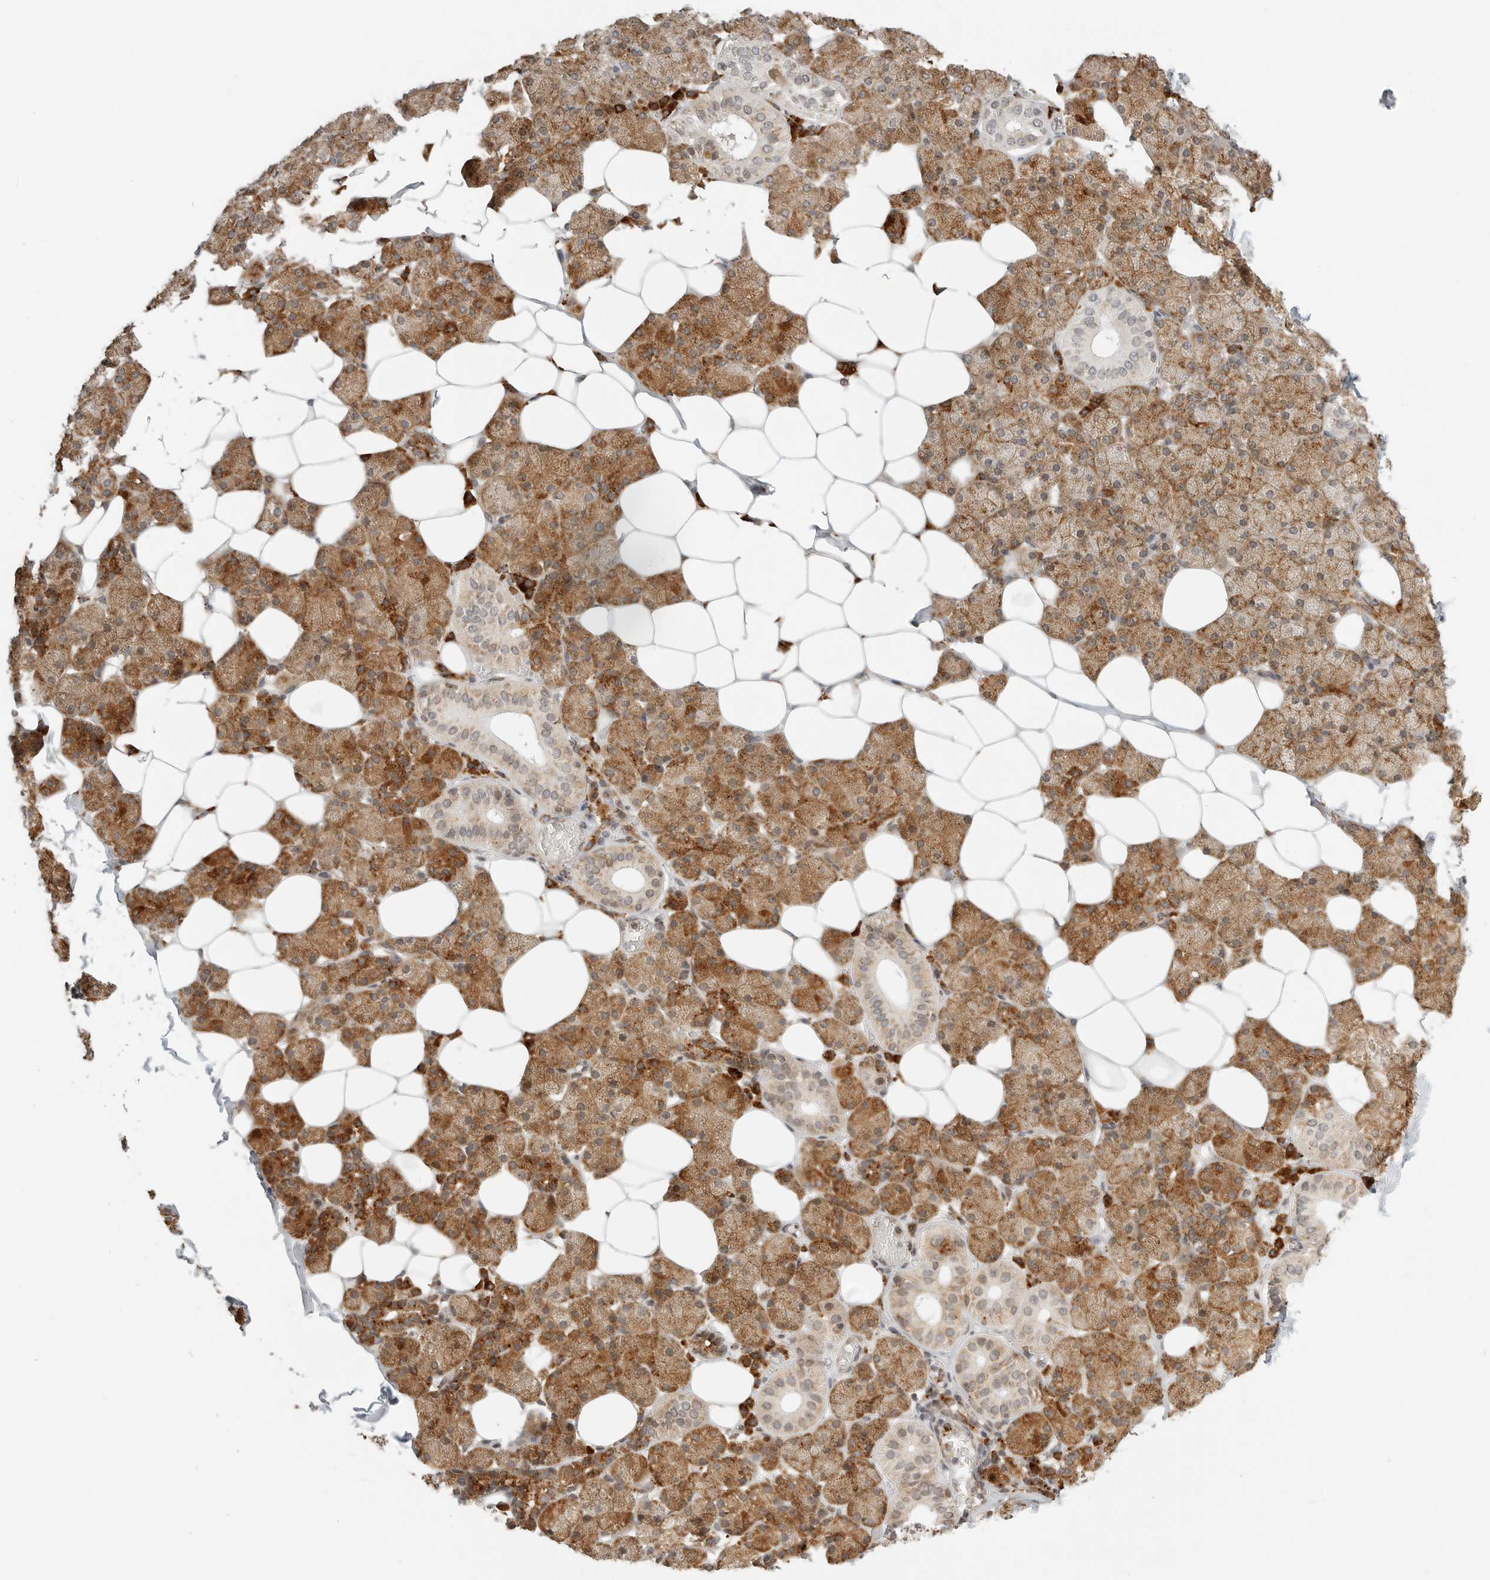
{"staining": {"intensity": "moderate", "quantity": ">75%", "location": "cytoplasmic/membranous"}, "tissue": "salivary gland", "cell_type": "Glandular cells", "image_type": "normal", "snomed": [{"axis": "morphology", "description": "Normal tissue, NOS"}, {"axis": "topography", "description": "Salivary gland"}], "caption": "Salivary gland stained with a brown dye exhibits moderate cytoplasmic/membranous positive expression in approximately >75% of glandular cells.", "gene": "IDUA", "patient": {"sex": "female", "age": 33}}